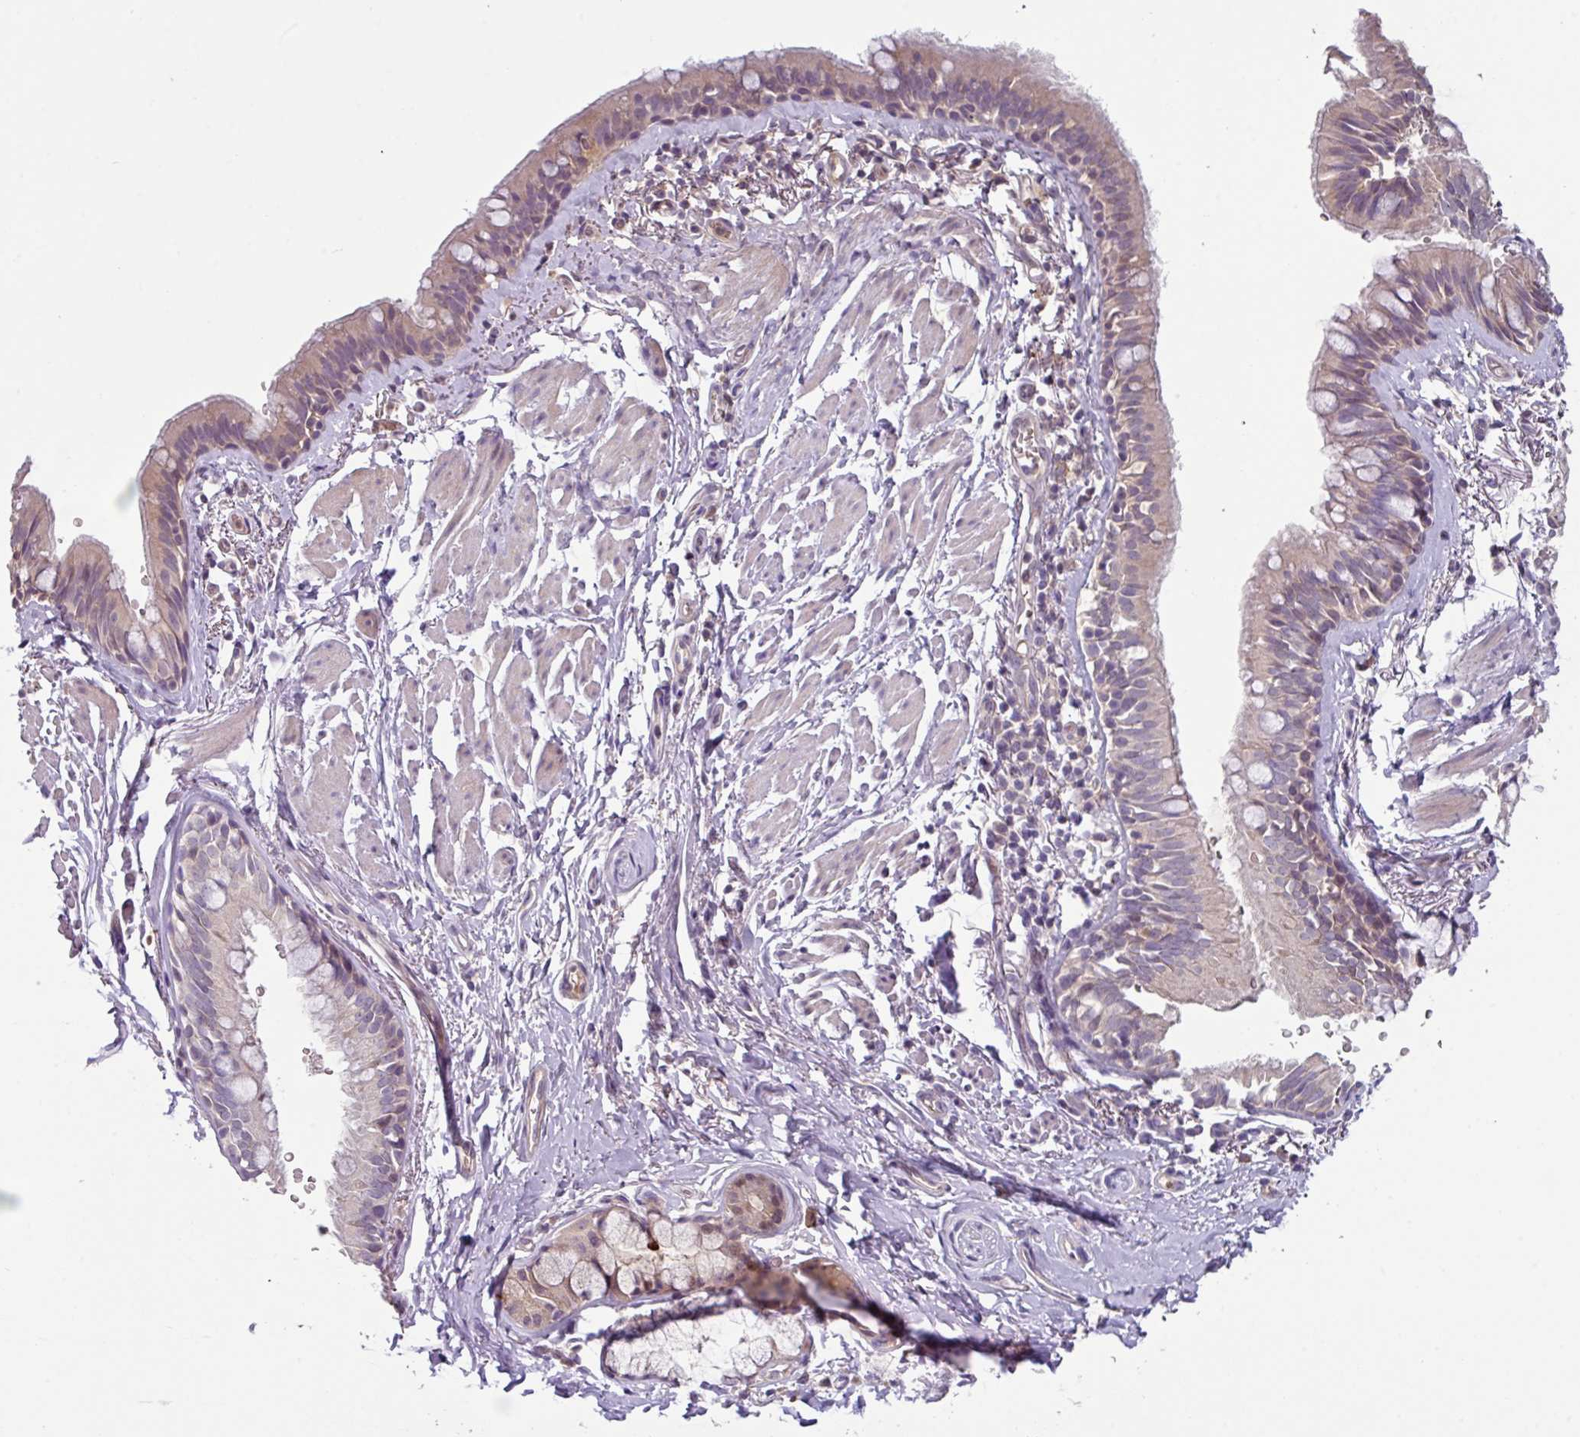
{"staining": {"intensity": "weak", "quantity": "25%-75%", "location": "cytoplasmic/membranous"}, "tissue": "bronchus", "cell_type": "Respiratory epithelial cells", "image_type": "normal", "snomed": [{"axis": "morphology", "description": "Normal tissue, NOS"}, {"axis": "topography", "description": "Bronchus"}], "caption": "This is a histology image of IHC staining of normal bronchus, which shows weak positivity in the cytoplasmic/membranous of respiratory epithelial cells.", "gene": "SLC5A10", "patient": {"sex": "male", "age": 67}}